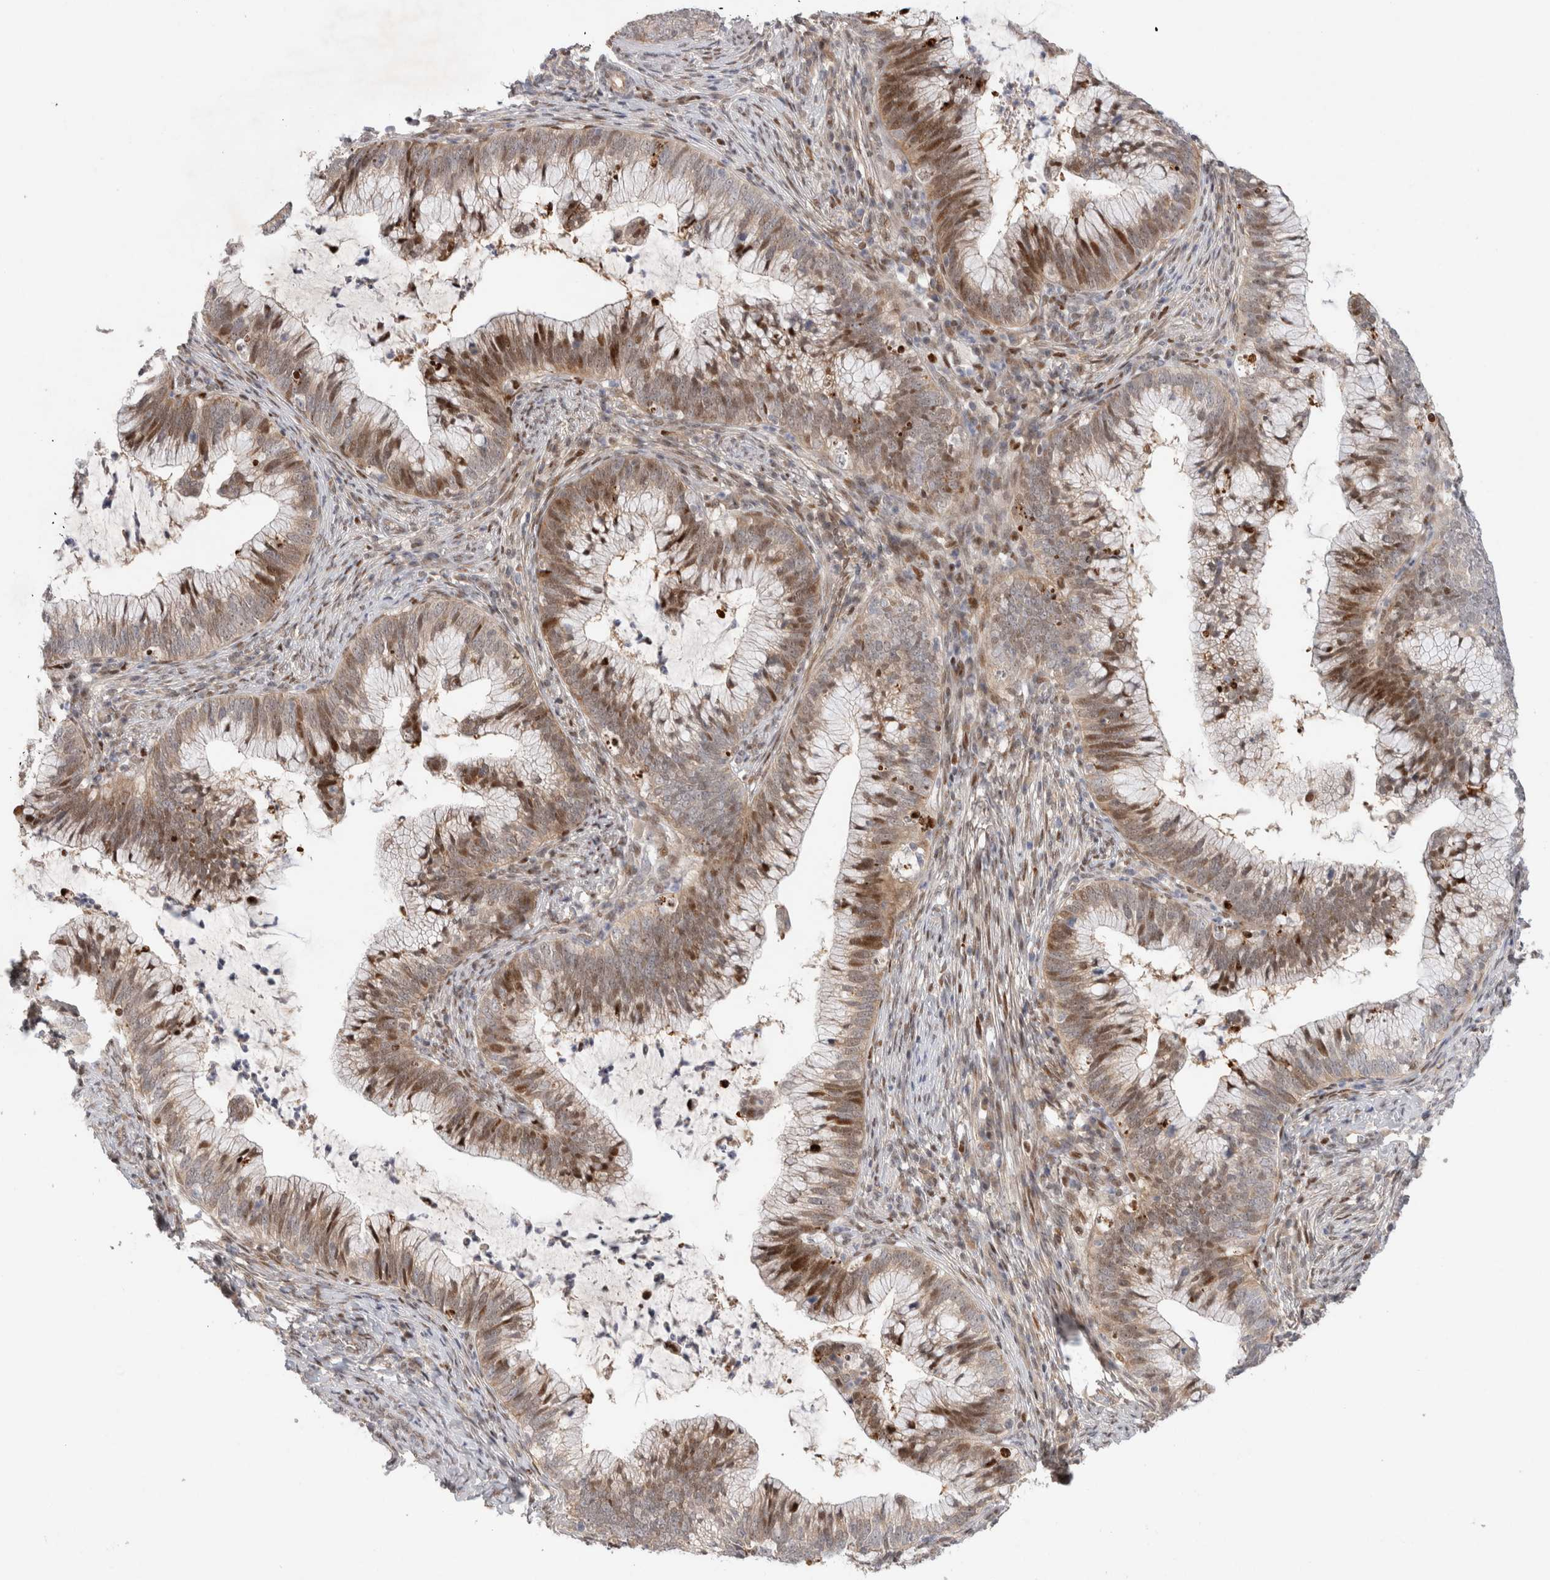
{"staining": {"intensity": "moderate", "quantity": "25%-75%", "location": "nuclear"}, "tissue": "cervical cancer", "cell_type": "Tumor cells", "image_type": "cancer", "snomed": [{"axis": "morphology", "description": "Adenocarcinoma, NOS"}, {"axis": "topography", "description": "Cervix"}], "caption": "Immunohistochemistry (IHC) image of adenocarcinoma (cervical) stained for a protein (brown), which shows medium levels of moderate nuclear expression in approximately 25%-75% of tumor cells.", "gene": "TCF4", "patient": {"sex": "female", "age": 36}}